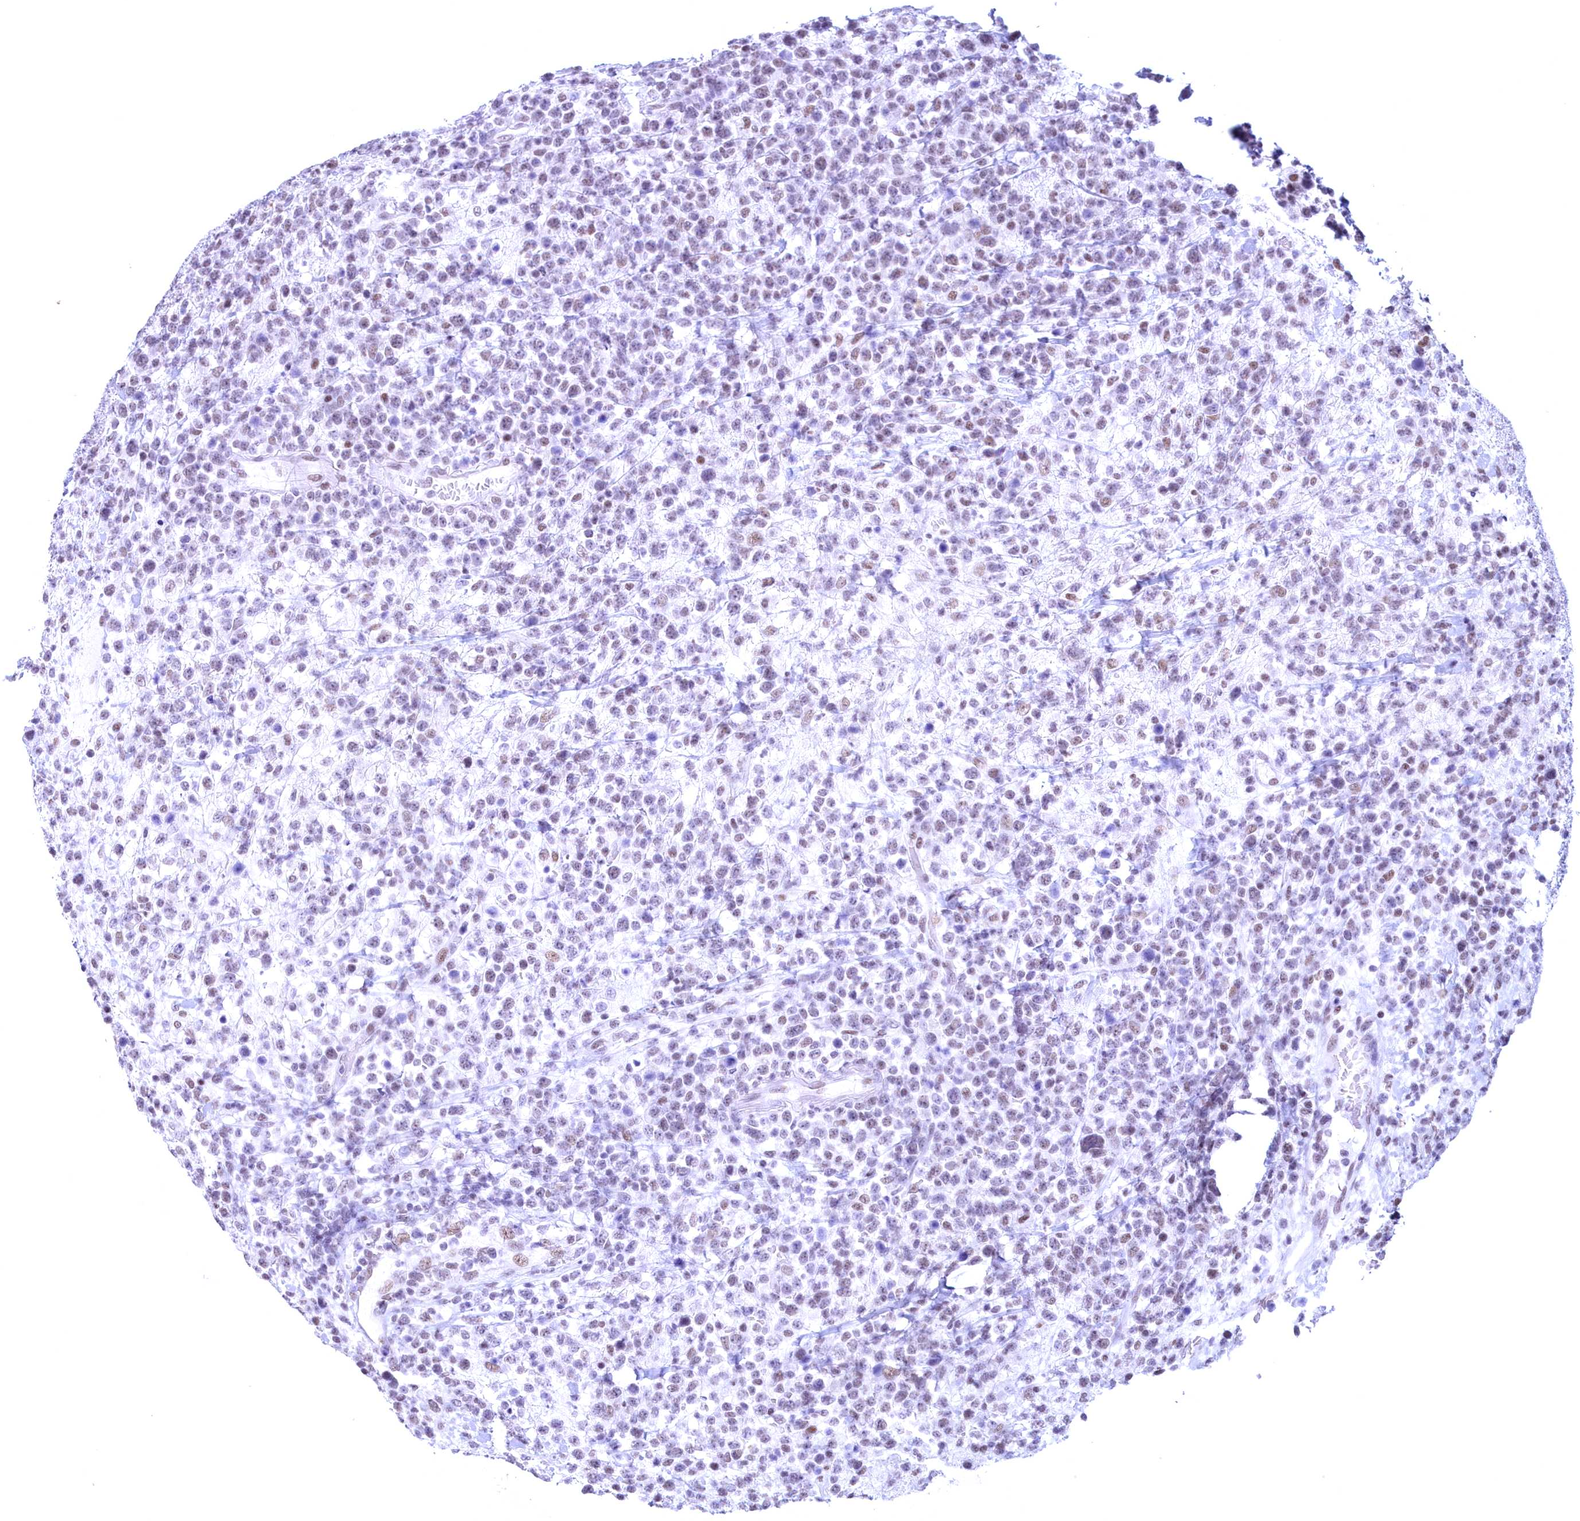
{"staining": {"intensity": "weak", "quantity": "25%-75%", "location": "nuclear"}, "tissue": "lymphoma", "cell_type": "Tumor cells", "image_type": "cancer", "snomed": [{"axis": "morphology", "description": "Malignant lymphoma, non-Hodgkin's type, High grade"}, {"axis": "topography", "description": "Colon"}], "caption": "A brown stain shows weak nuclear staining of a protein in high-grade malignant lymphoma, non-Hodgkin's type tumor cells.", "gene": "CDC26", "patient": {"sex": "female", "age": 53}}